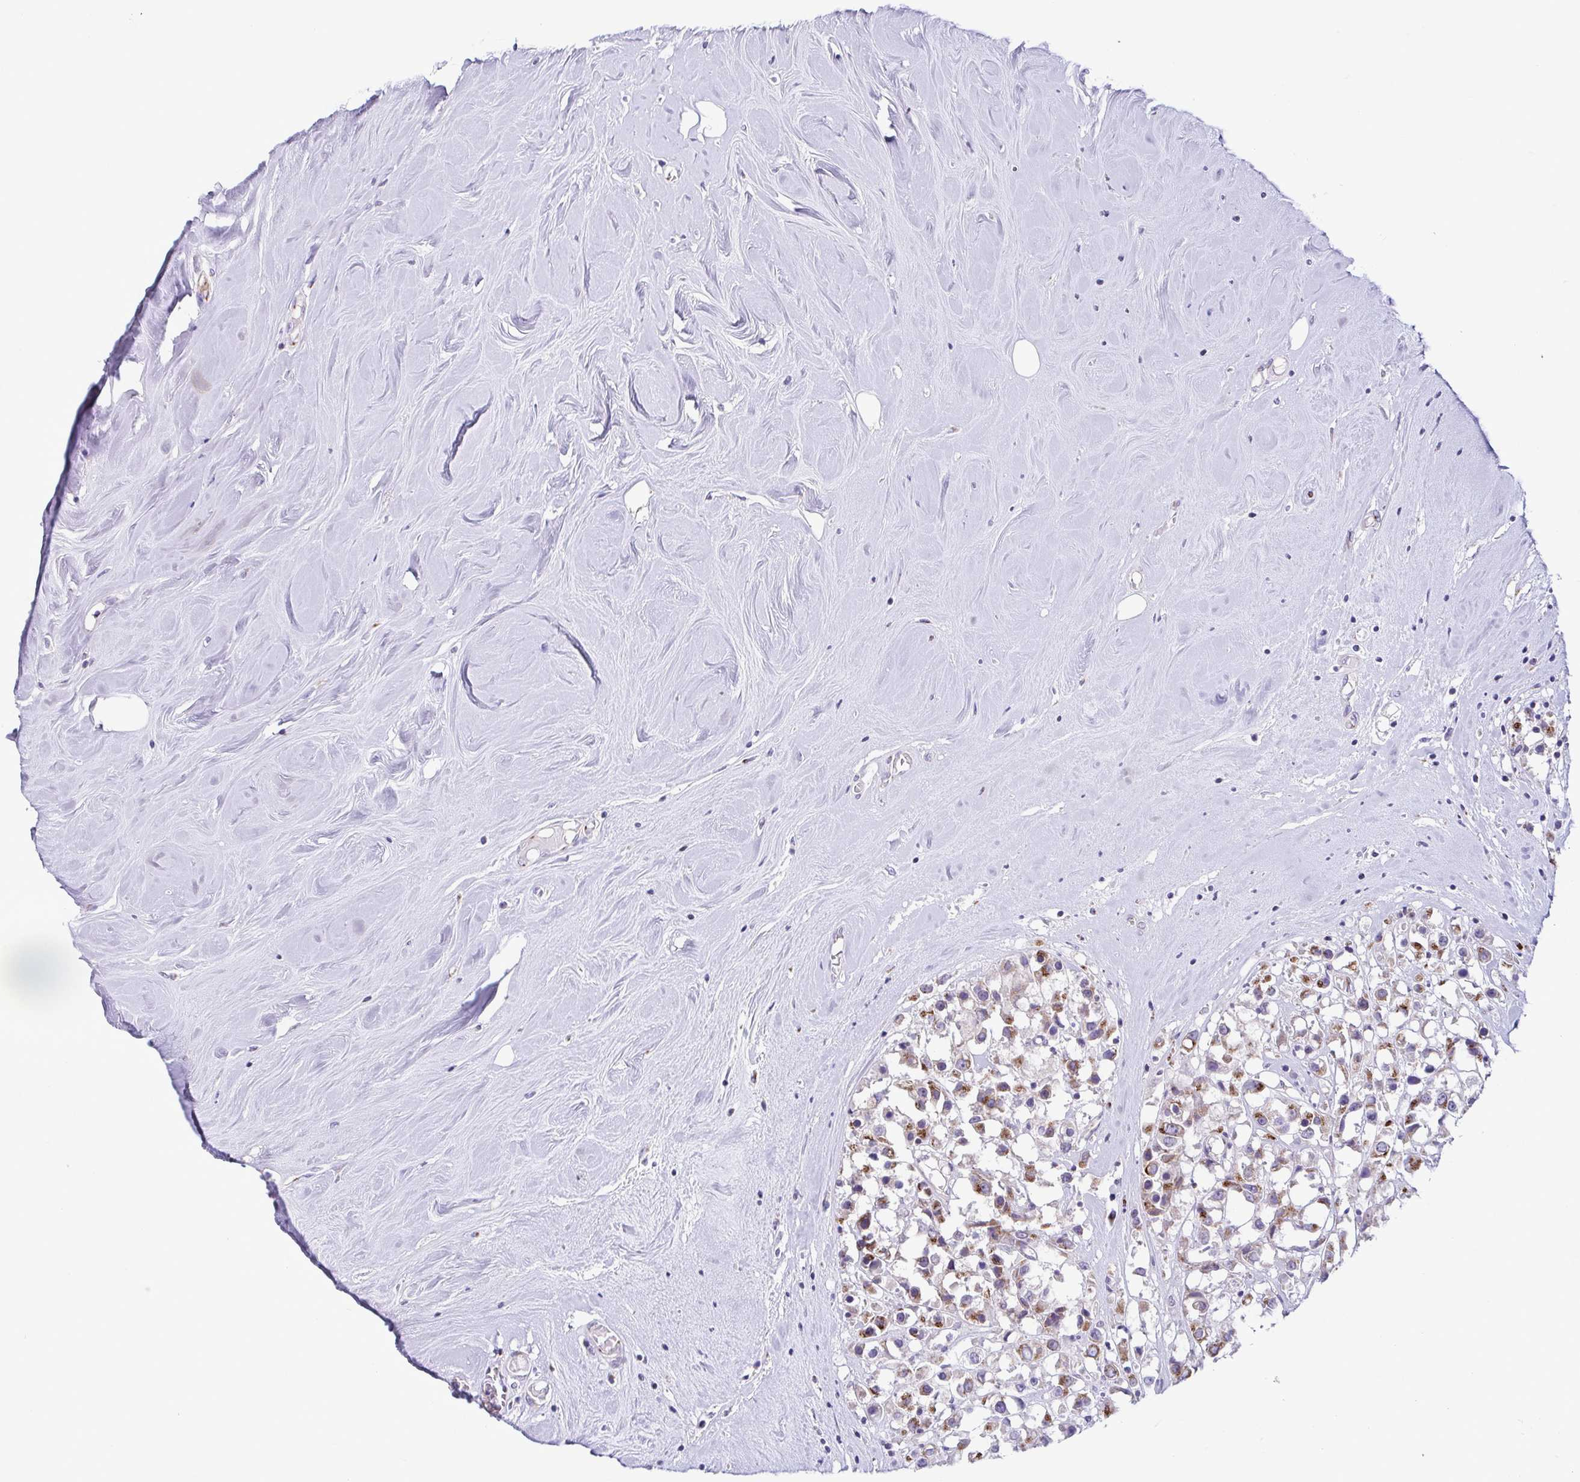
{"staining": {"intensity": "strong", "quantity": ">75%", "location": "cytoplasmic/membranous"}, "tissue": "breast cancer", "cell_type": "Tumor cells", "image_type": "cancer", "snomed": [{"axis": "morphology", "description": "Duct carcinoma"}, {"axis": "topography", "description": "Breast"}], "caption": "This is a photomicrograph of immunohistochemistry (IHC) staining of infiltrating ductal carcinoma (breast), which shows strong positivity in the cytoplasmic/membranous of tumor cells.", "gene": "COL17A1", "patient": {"sex": "female", "age": 61}}